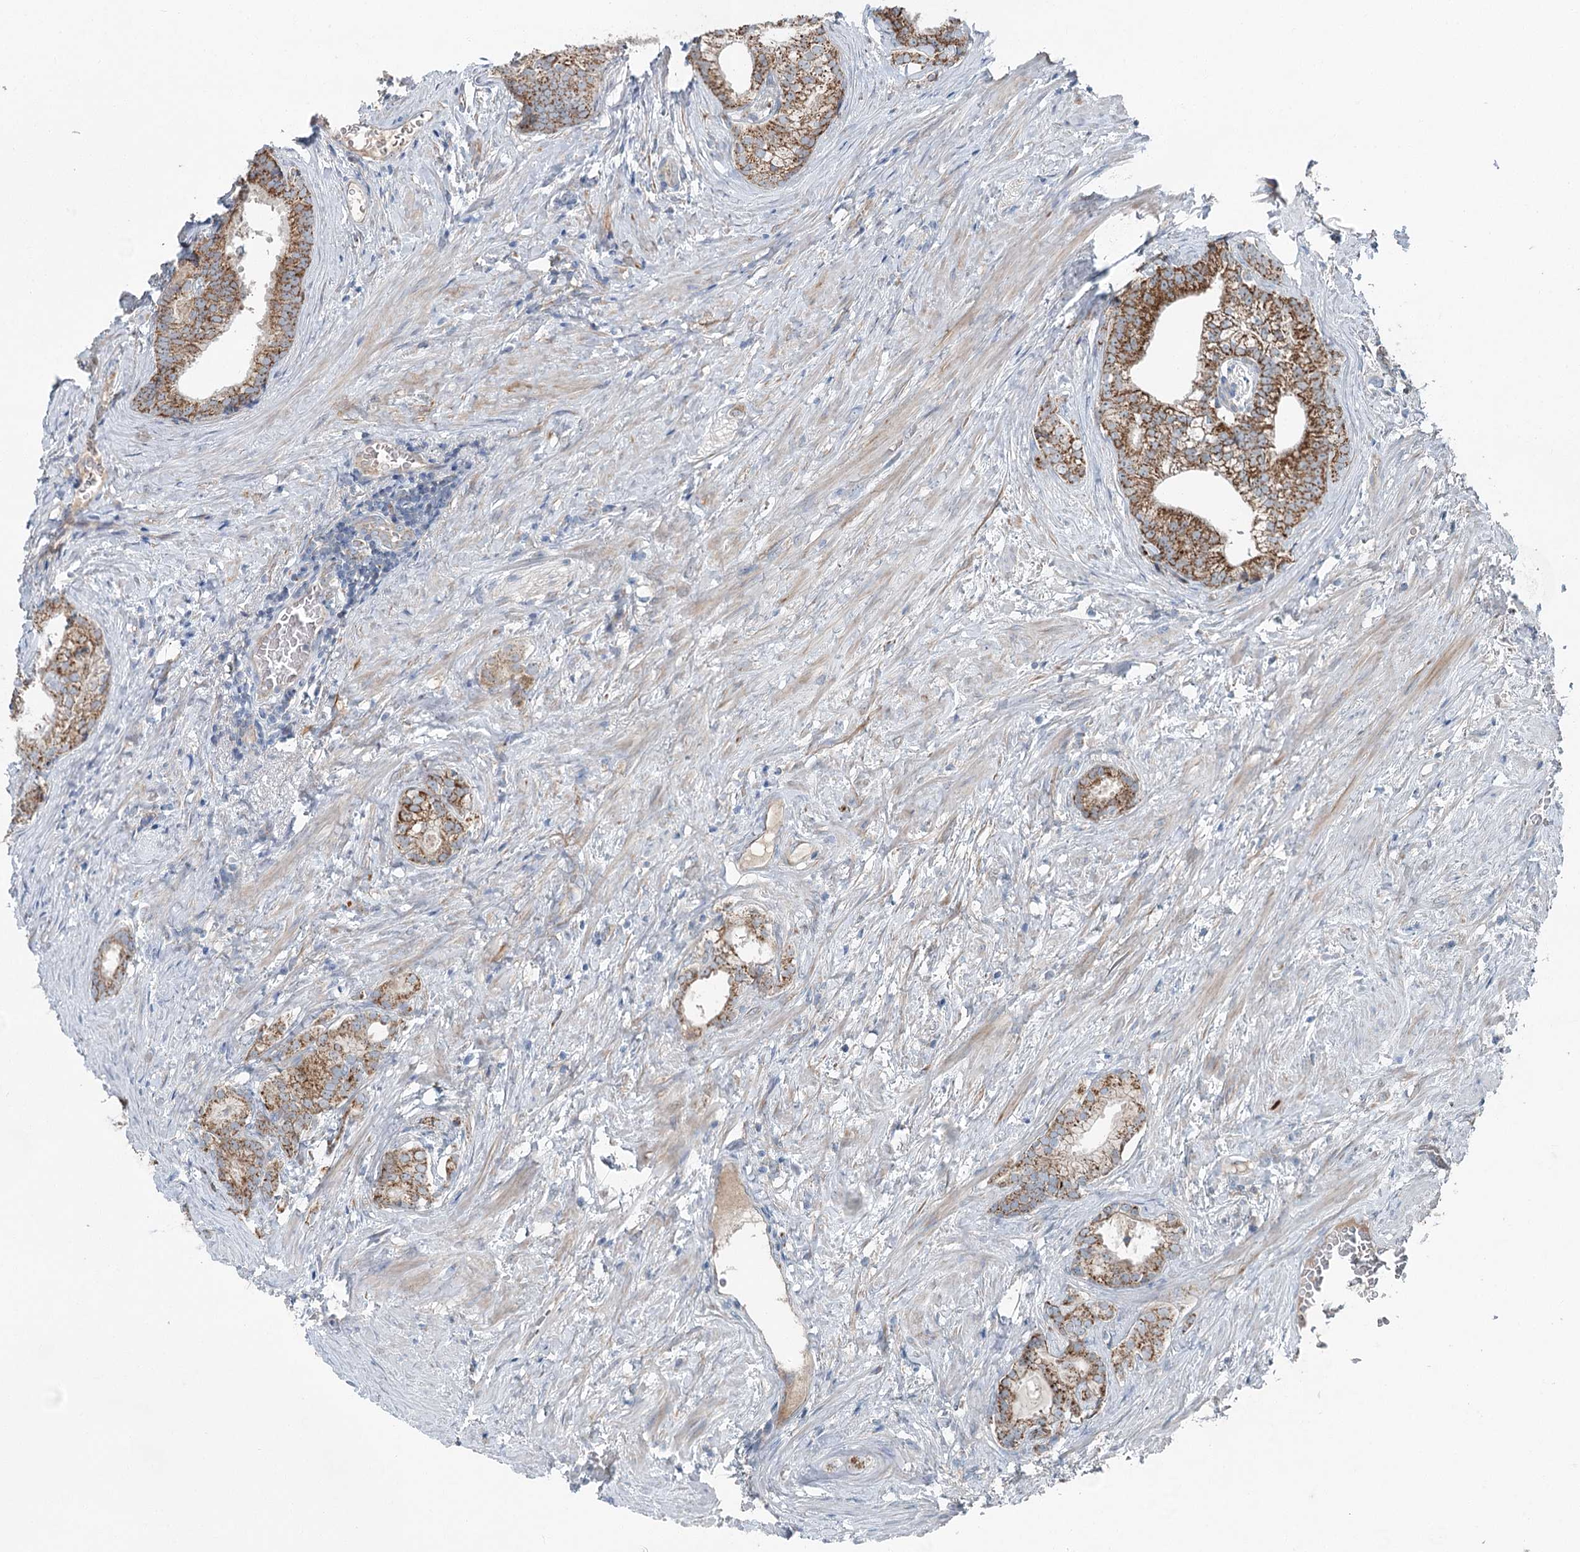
{"staining": {"intensity": "moderate", "quantity": ">75%", "location": "cytoplasmic/membranous"}, "tissue": "prostate cancer", "cell_type": "Tumor cells", "image_type": "cancer", "snomed": [{"axis": "morphology", "description": "Adenocarcinoma, Low grade"}, {"axis": "topography", "description": "Prostate"}], "caption": "Protein expression analysis of prostate low-grade adenocarcinoma shows moderate cytoplasmic/membranous positivity in about >75% of tumor cells. Using DAB (3,3'-diaminobenzidine) (brown) and hematoxylin (blue) stains, captured at high magnification using brightfield microscopy.", "gene": "CHCHD5", "patient": {"sex": "male", "age": 71}}